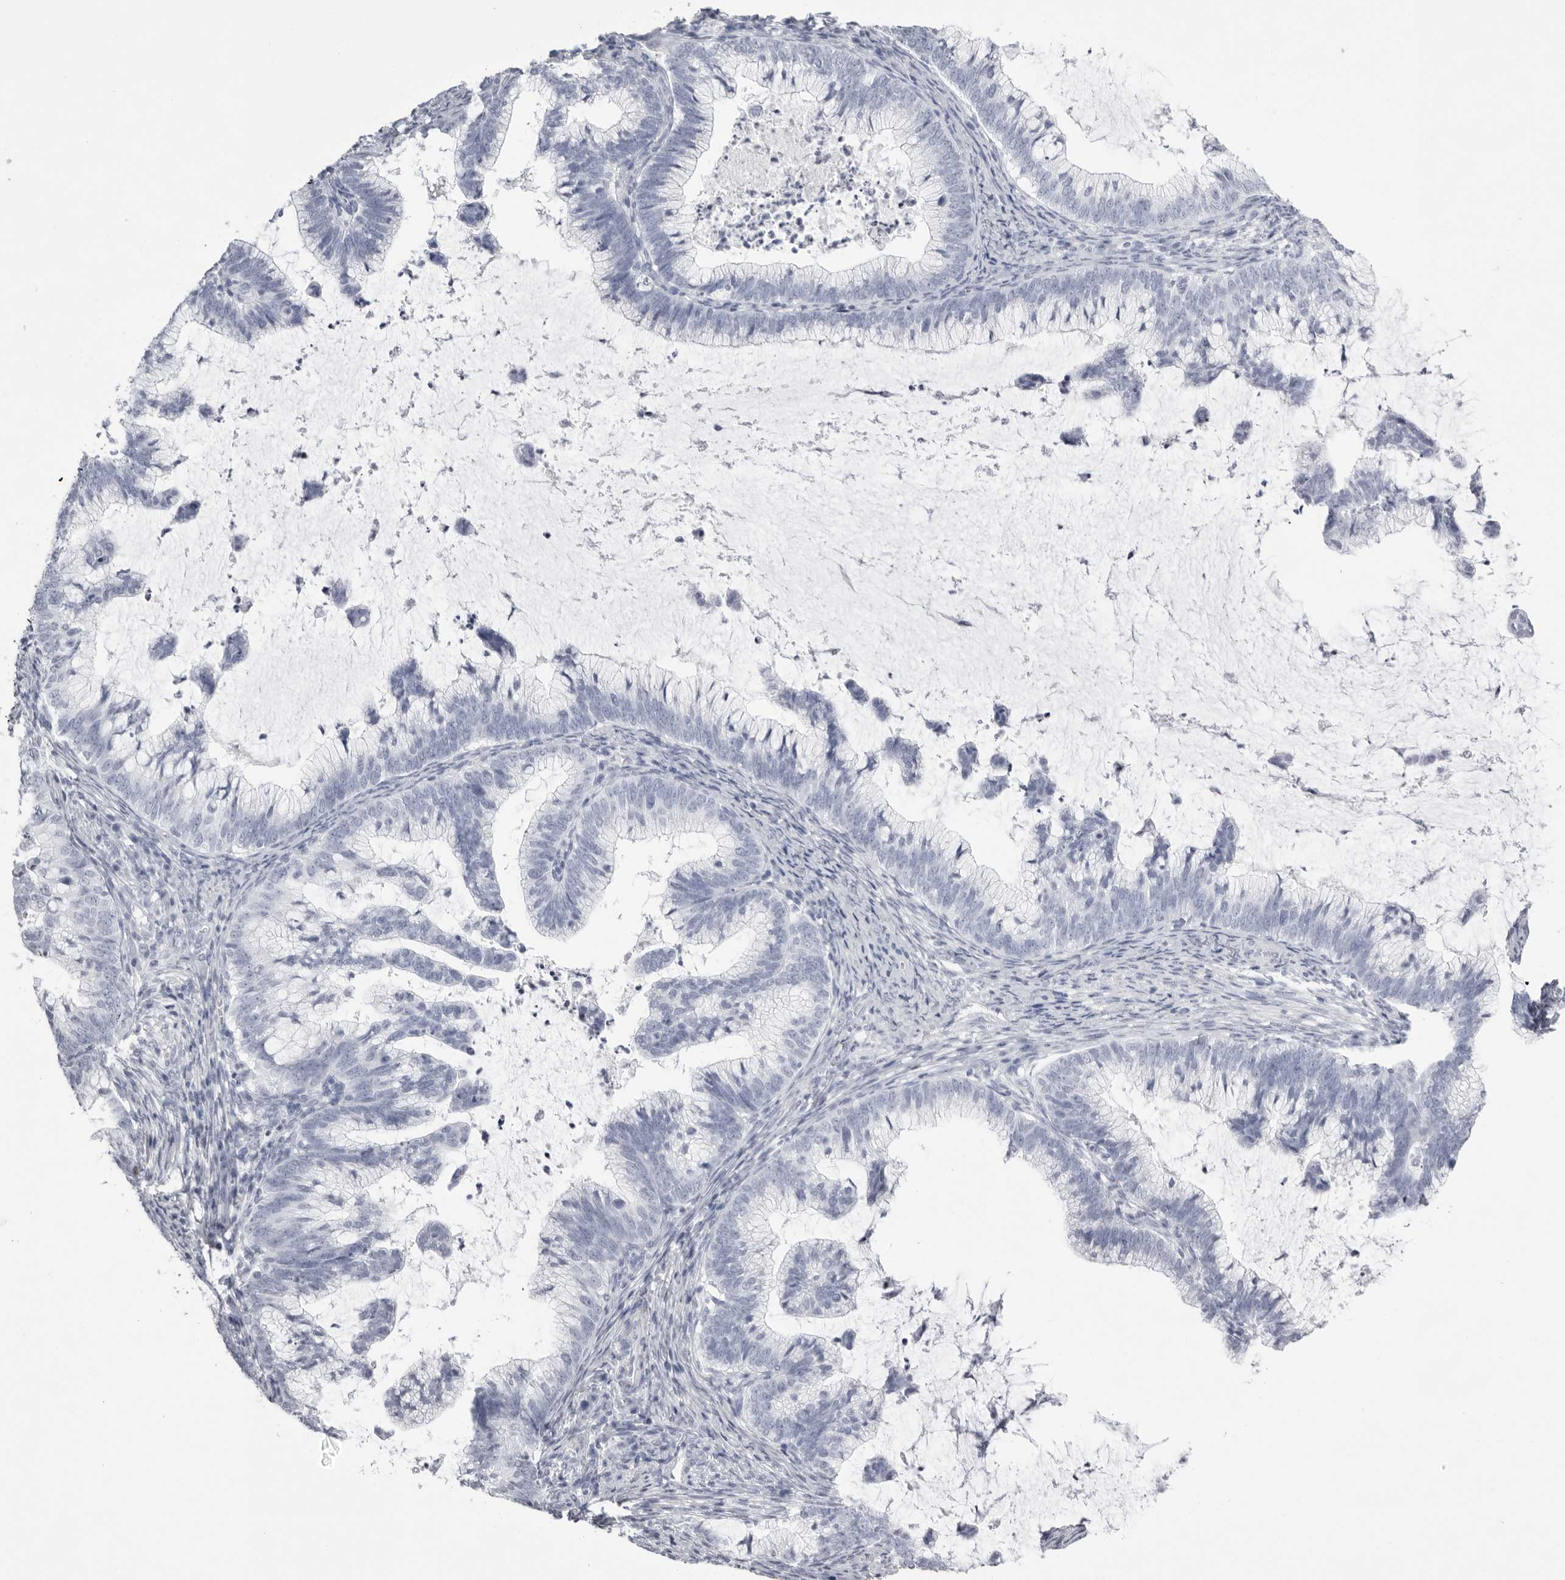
{"staining": {"intensity": "negative", "quantity": "none", "location": "none"}, "tissue": "cervical cancer", "cell_type": "Tumor cells", "image_type": "cancer", "snomed": [{"axis": "morphology", "description": "Adenocarcinoma, NOS"}, {"axis": "topography", "description": "Cervix"}], "caption": "High magnification brightfield microscopy of adenocarcinoma (cervical) stained with DAB (3,3'-diaminobenzidine) (brown) and counterstained with hematoxylin (blue): tumor cells show no significant expression. The staining was performed using DAB to visualize the protein expression in brown, while the nuclei were stained in blue with hematoxylin (Magnification: 20x).", "gene": "TMOD4", "patient": {"sex": "female", "age": 36}}